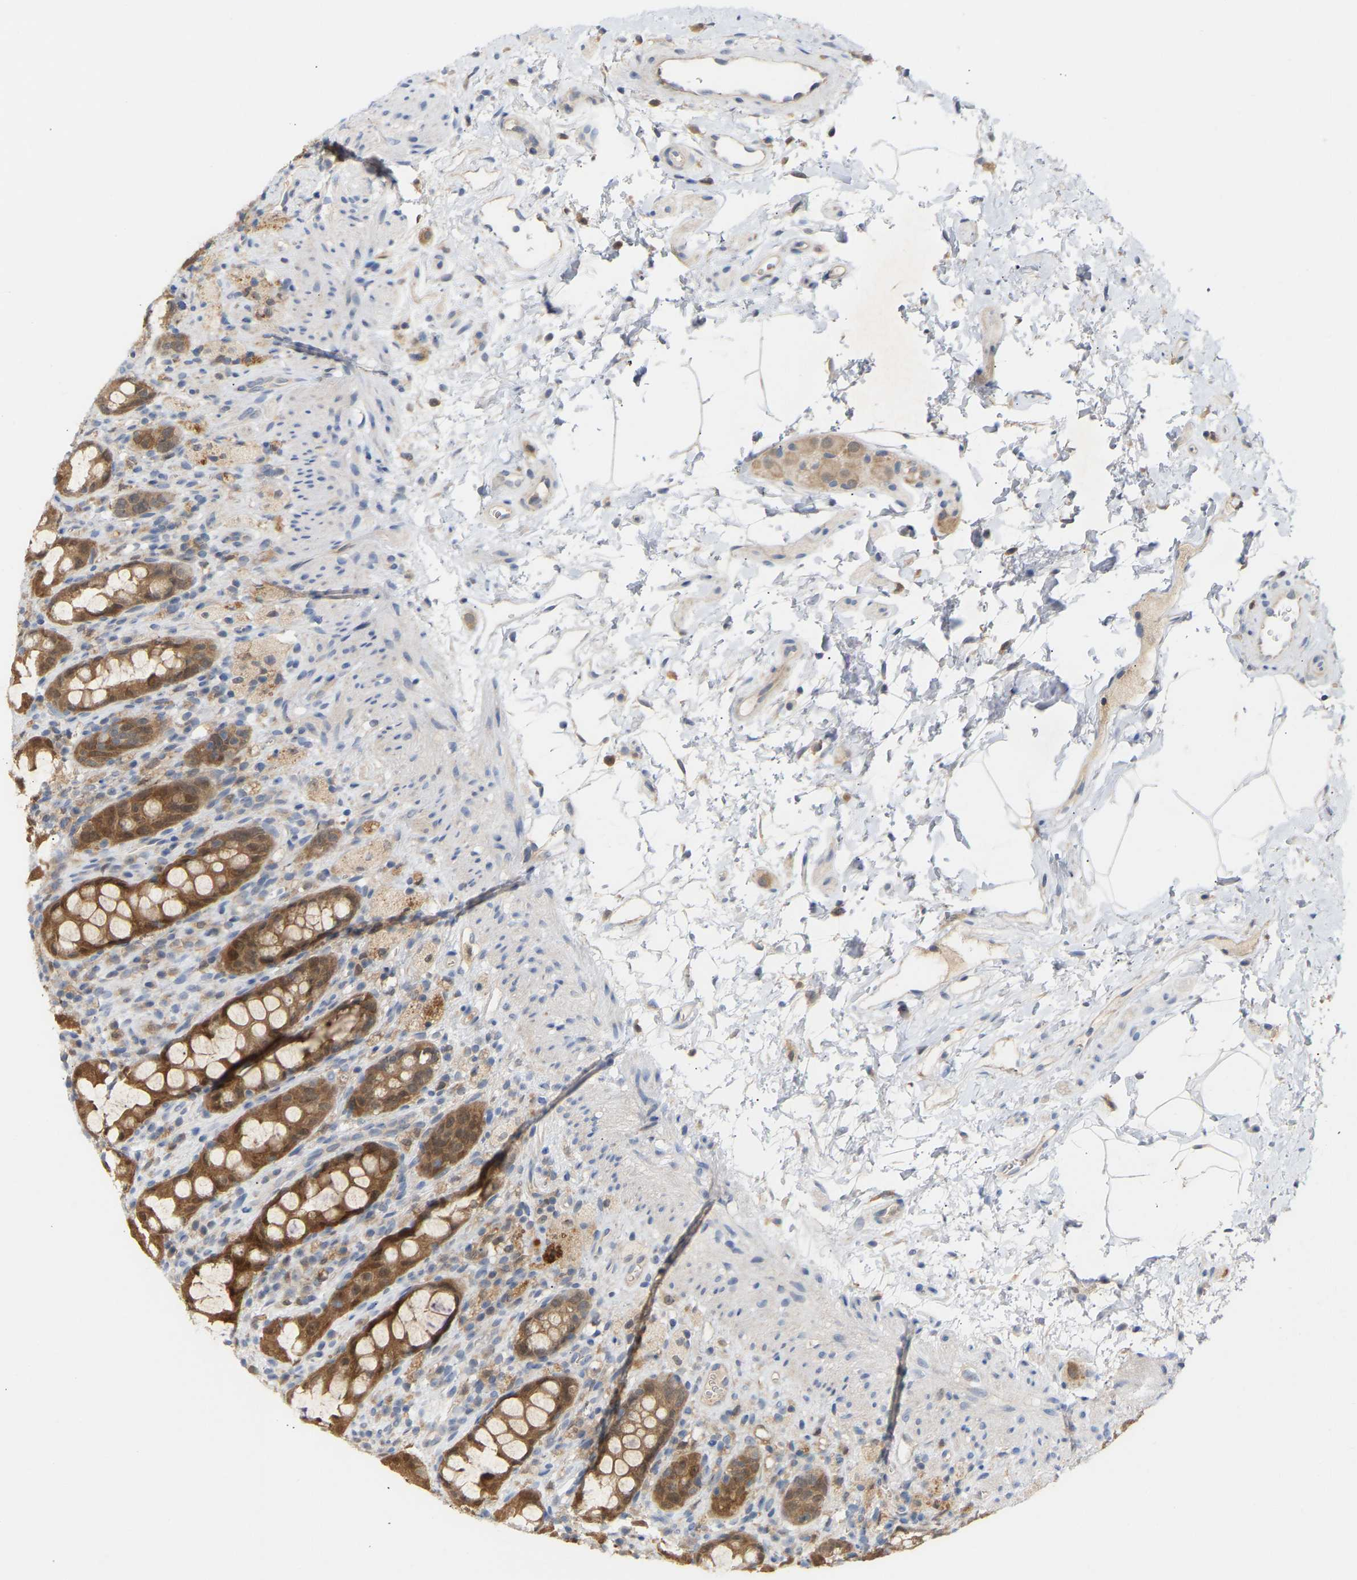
{"staining": {"intensity": "moderate", "quantity": ">75%", "location": "cytoplasmic/membranous,nuclear"}, "tissue": "rectum", "cell_type": "Glandular cells", "image_type": "normal", "snomed": [{"axis": "morphology", "description": "Normal tissue, NOS"}, {"axis": "topography", "description": "Rectum"}], "caption": "Immunohistochemical staining of unremarkable human rectum demonstrates moderate cytoplasmic/membranous,nuclear protein positivity in about >75% of glandular cells. (Stains: DAB in brown, nuclei in blue, Microscopy: brightfield microscopy at high magnification).", "gene": "TPMT", "patient": {"sex": "male", "age": 44}}